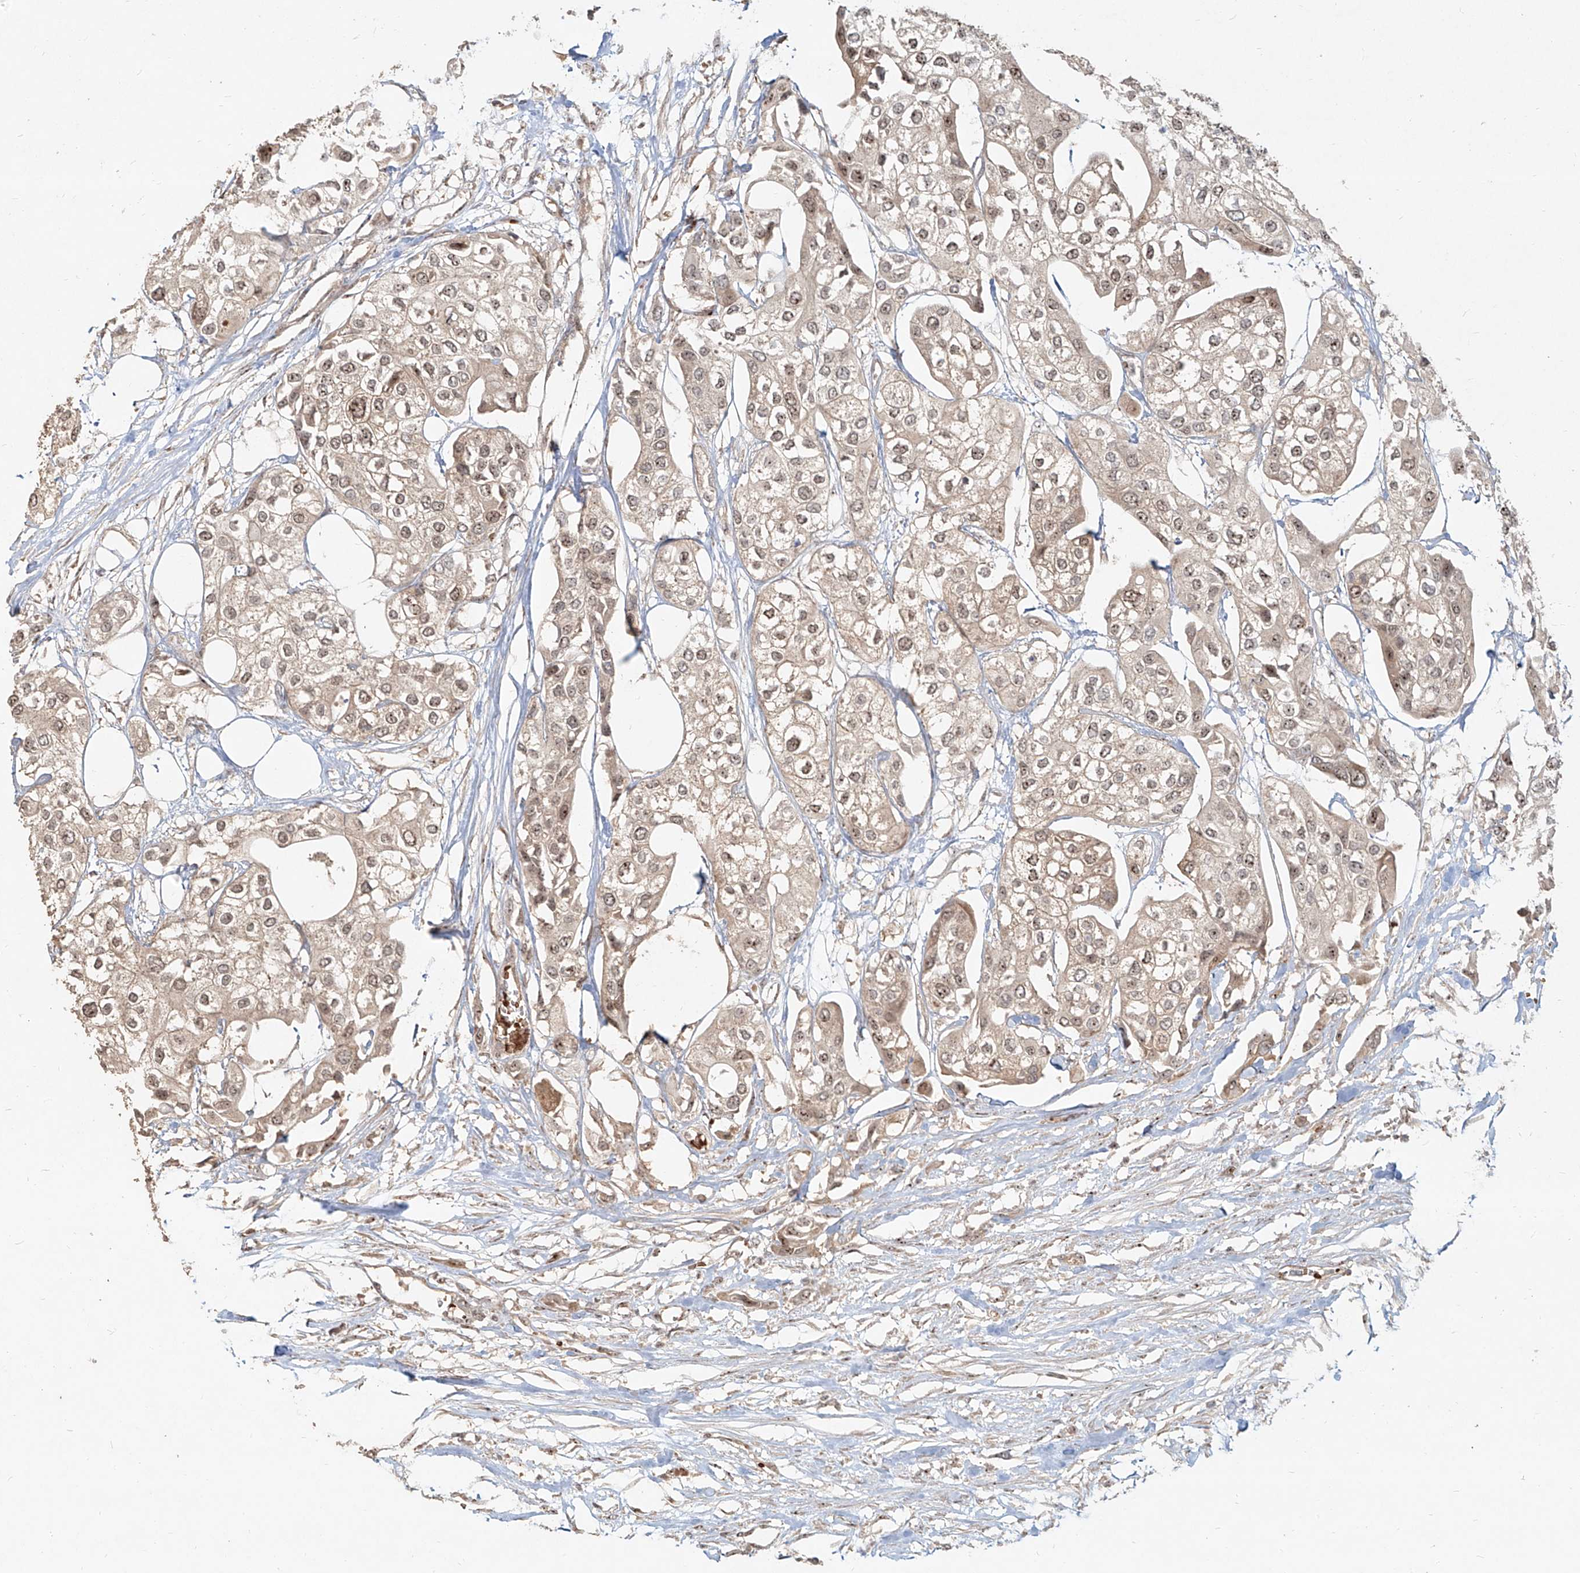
{"staining": {"intensity": "weak", "quantity": ">75%", "location": "cytoplasmic/membranous,nuclear"}, "tissue": "urothelial cancer", "cell_type": "Tumor cells", "image_type": "cancer", "snomed": [{"axis": "morphology", "description": "Urothelial carcinoma, High grade"}, {"axis": "topography", "description": "Urinary bladder"}], "caption": "Immunohistochemistry histopathology image of neoplastic tissue: human urothelial carcinoma (high-grade) stained using immunohistochemistry (IHC) reveals low levels of weak protein expression localized specifically in the cytoplasmic/membranous and nuclear of tumor cells, appearing as a cytoplasmic/membranous and nuclear brown color.", "gene": "BYSL", "patient": {"sex": "male", "age": 64}}